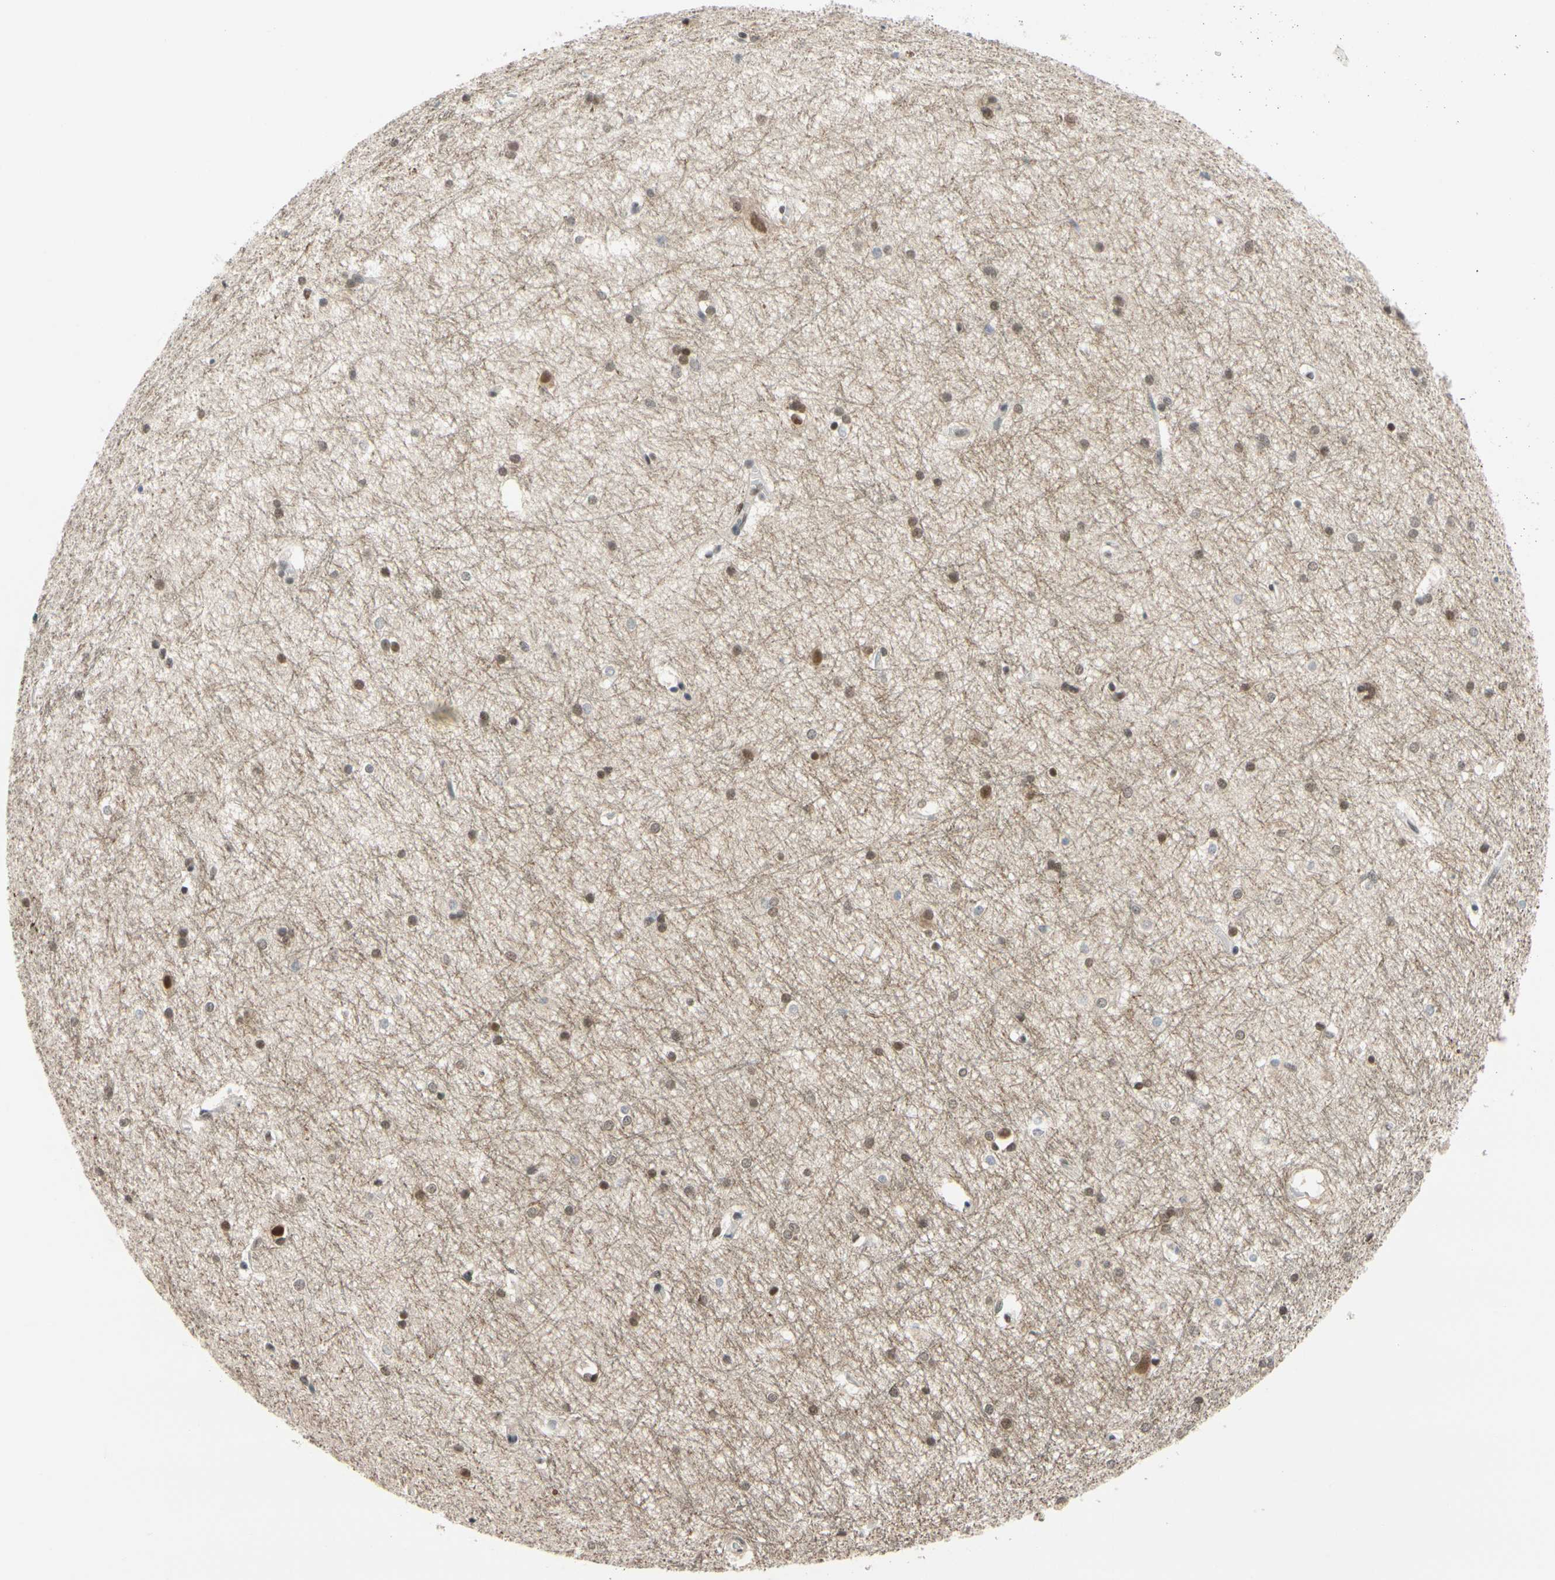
{"staining": {"intensity": "moderate", "quantity": "25%-75%", "location": "nuclear"}, "tissue": "hippocampus", "cell_type": "Glial cells", "image_type": "normal", "snomed": [{"axis": "morphology", "description": "Normal tissue, NOS"}, {"axis": "topography", "description": "Hippocampus"}], "caption": "Protein staining displays moderate nuclear staining in about 25%-75% of glial cells in unremarkable hippocampus. Using DAB (3,3'-diaminobenzidine) (brown) and hematoxylin (blue) stains, captured at high magnification using brightfield microscopy.", "gene": "TAF4", "patient": {"sex": "female", "age": 19}}